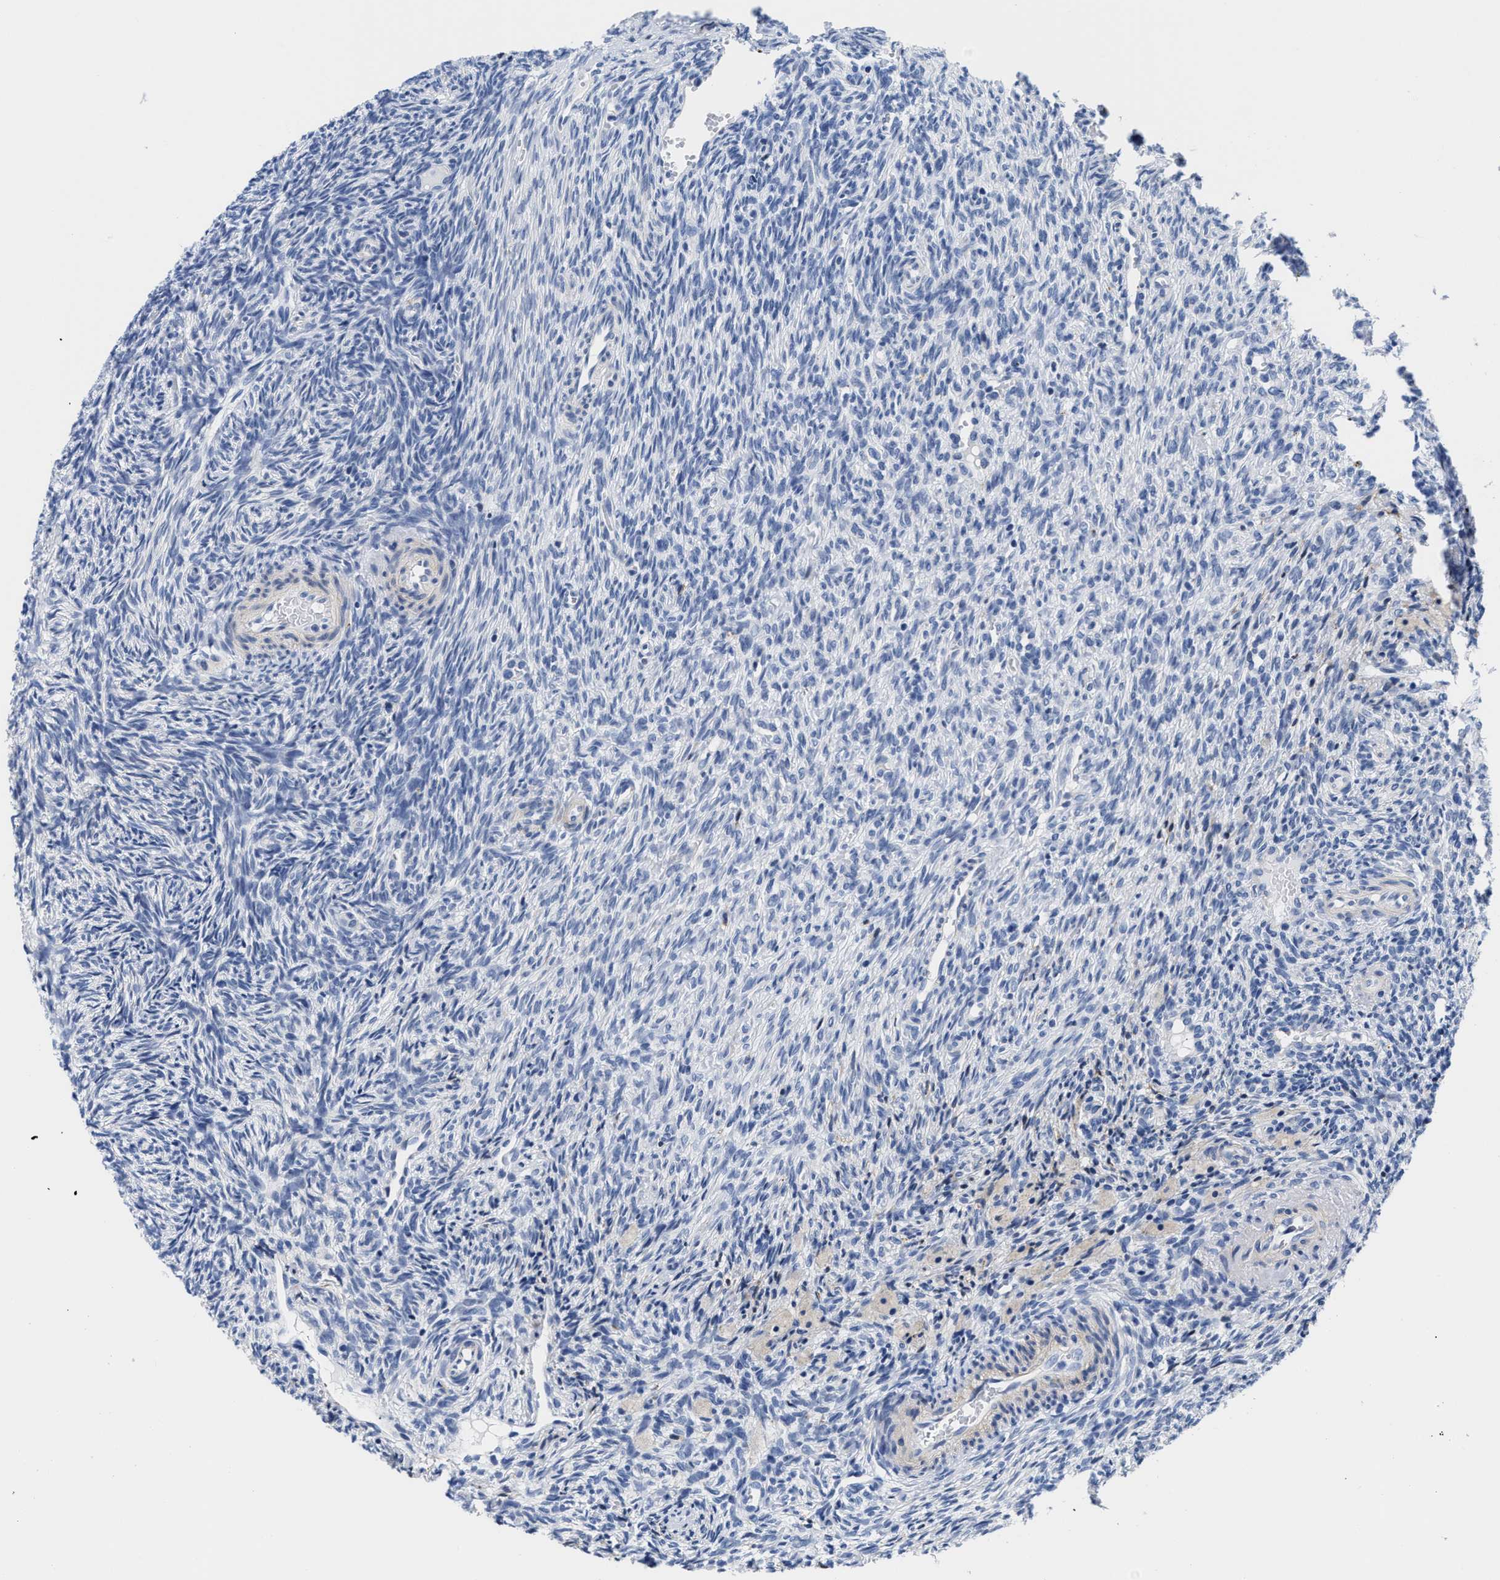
{"staining": {"intensity": "negative", "quantity": "none", "location": "none"}, "tissue": "ovary", "cell_type": "Follicle cells", "image_type": "normal", "snomed": [{"axis": "morphology", "description": "Normal tissue, NOS"}, {"axis": "topography", "description": "Ovary"}], "caption": "Immunohistochemistry (IHC) histopathology image of normal human ovary stained for a protein (brown), which exhibits no expression in follicle cells. The staining is performed using DAB (3,3'-diaminobenzidine) brown chromogen with nuclei counter-stained in using hematoxylin.", "gene": "TRIM29", "patient": {"sex": "female", "age": 41}}